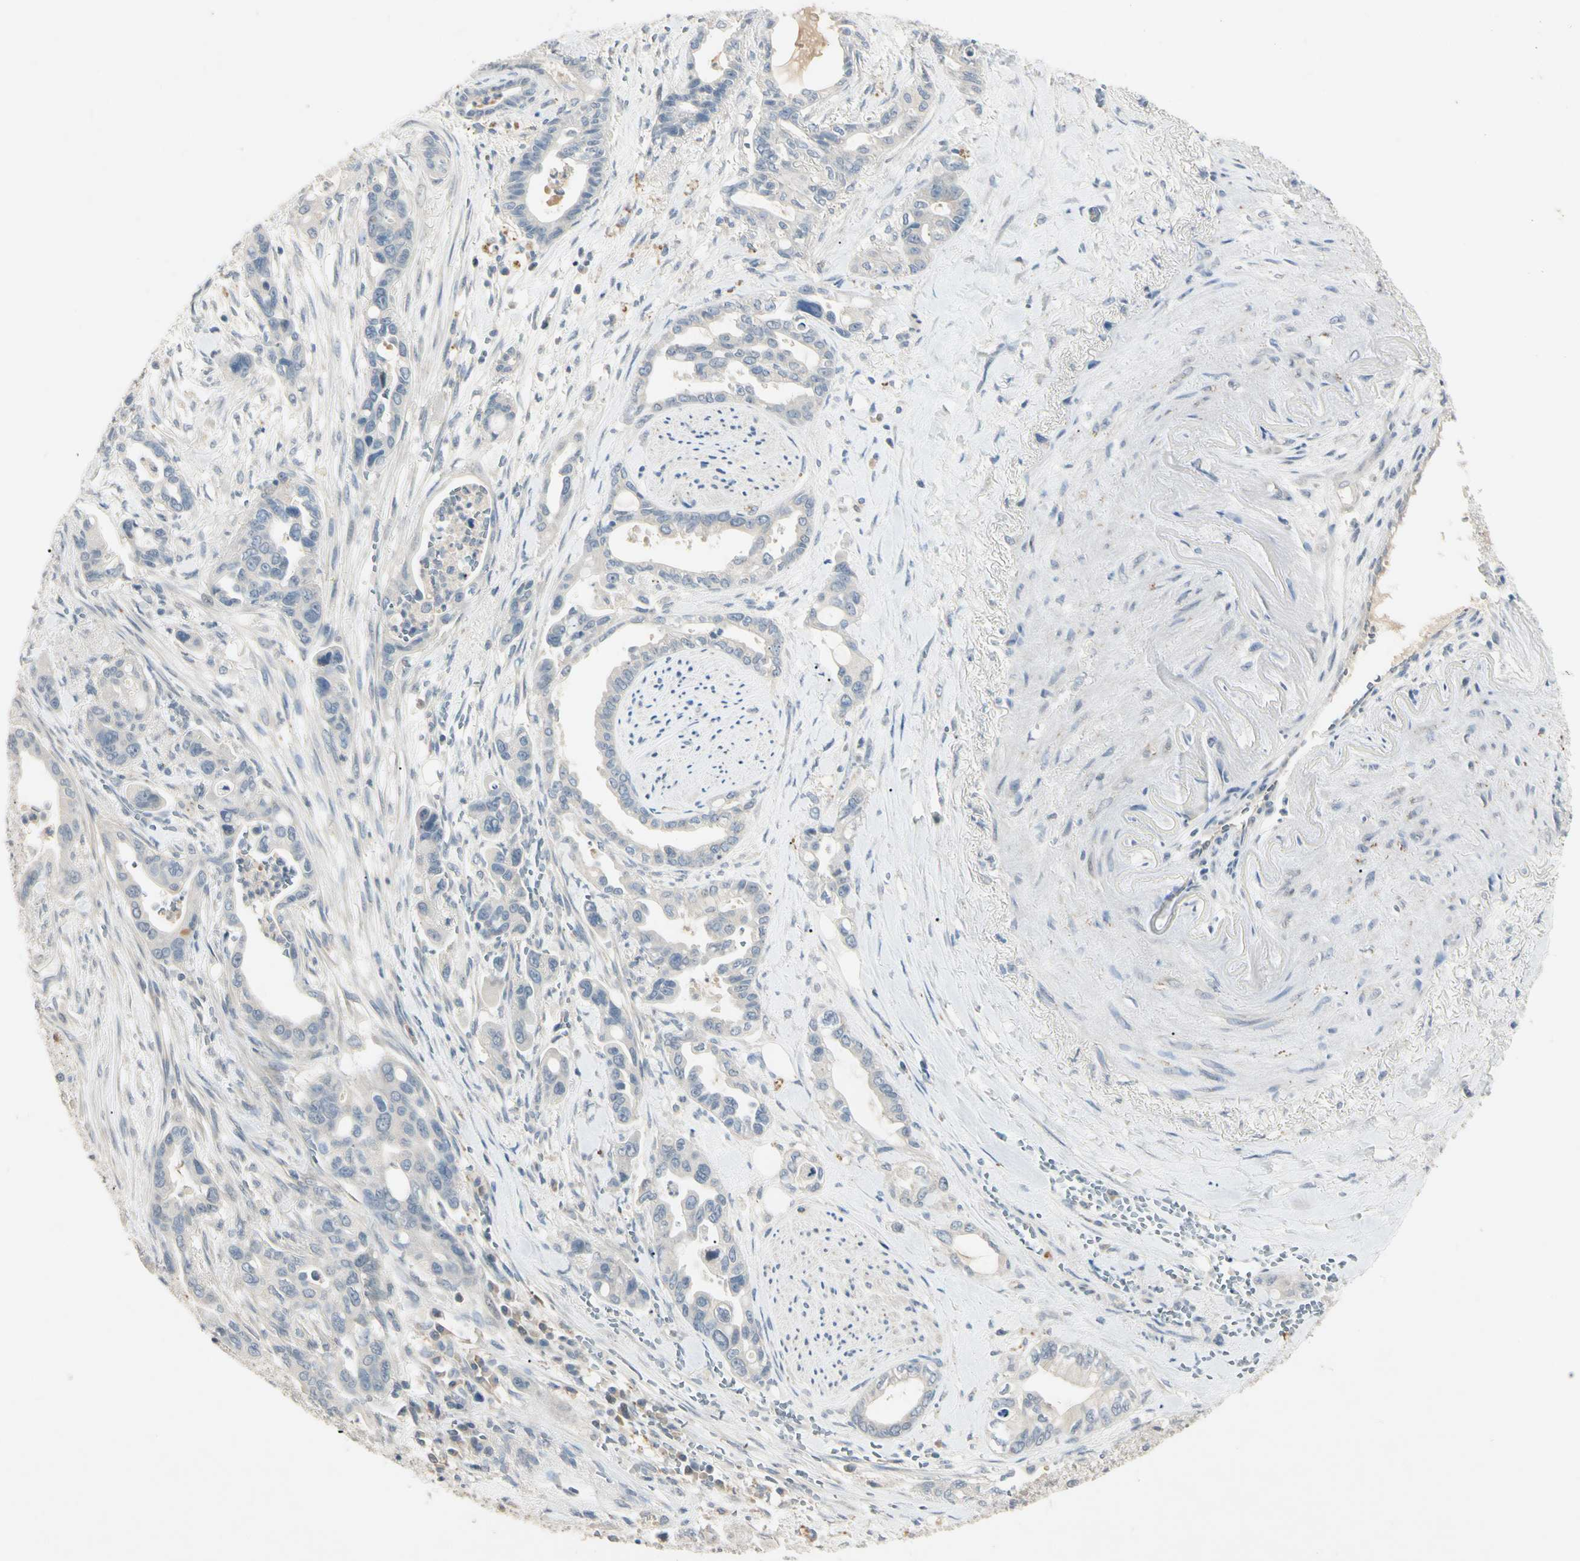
{"staining": {"intensity": "negative", "quantity": "none", "location": "none"}, "tissue": "pancreatic cancer", "cell_type": "Tumor cells", "image_type": "cancer", "snomed": [{"axis": "morphology", "description": "Adenocarcinoma, NOS"}, {"axis": "topography", "description": "Pancreas"}], "caption": "IHC of pancreatic cancer exhibits no positivity in tumor cells.", "gene": "PRSS21", "patient": {"sex": "male", "age": 70}}